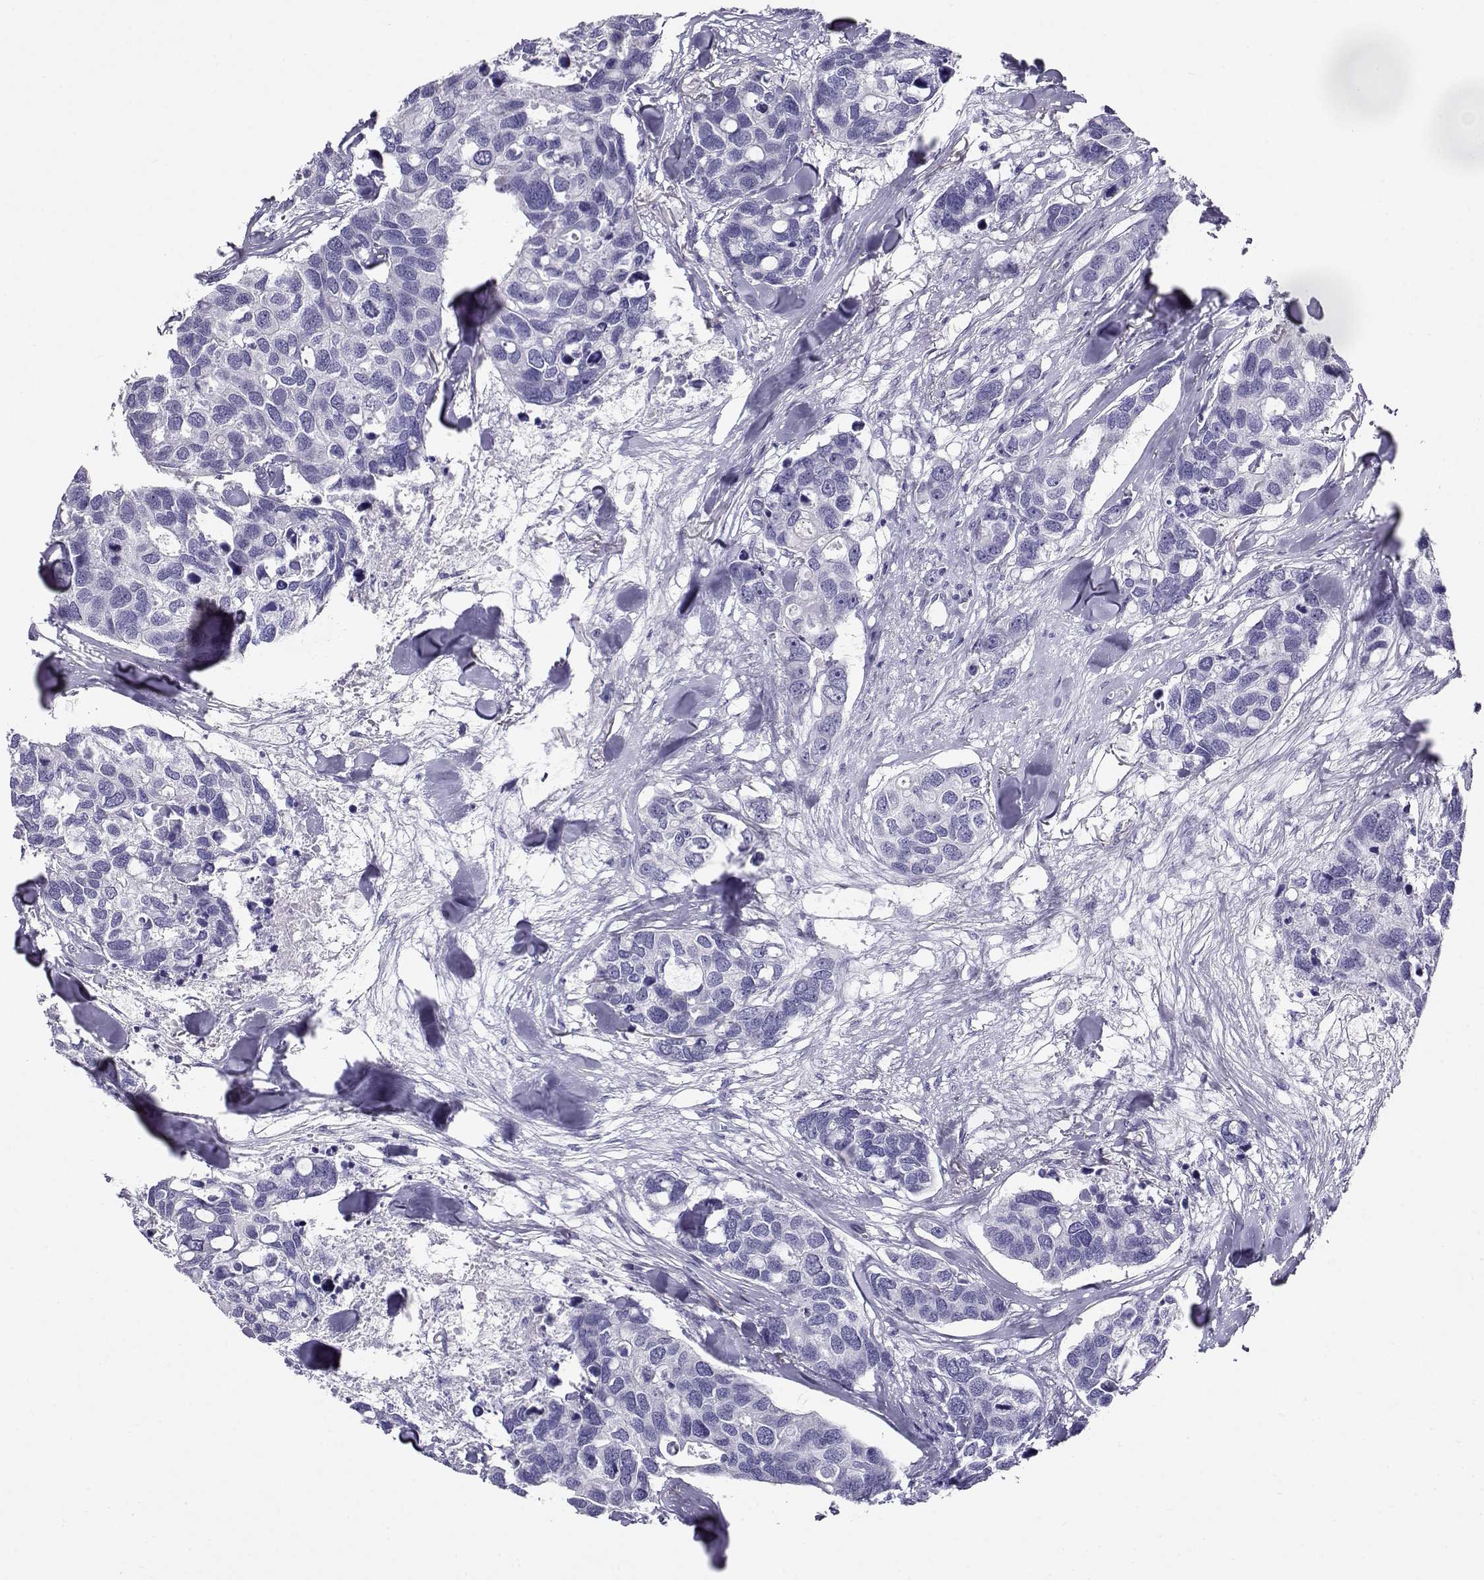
{"staining": {"intensity": "negative", "quantity": "none", "location": "none"}, "tissue": "breast cancer", "cell_type": "Tumor cells", "image_type": "cancer", "snomed": [{"axis": "morphology", "description": "Duct carcinoma"}, {"axis": "topography", "description": "Breast"}], "caption": "DAB (3,3'-diaminobenzidine) immunohistochemical staining of breast cancer (invasive ductal carcinoma) demonstrates no significant staining in tumor cells.", "gene": "RHOXF2", "patient": {"sex": "female", "age": 83}}